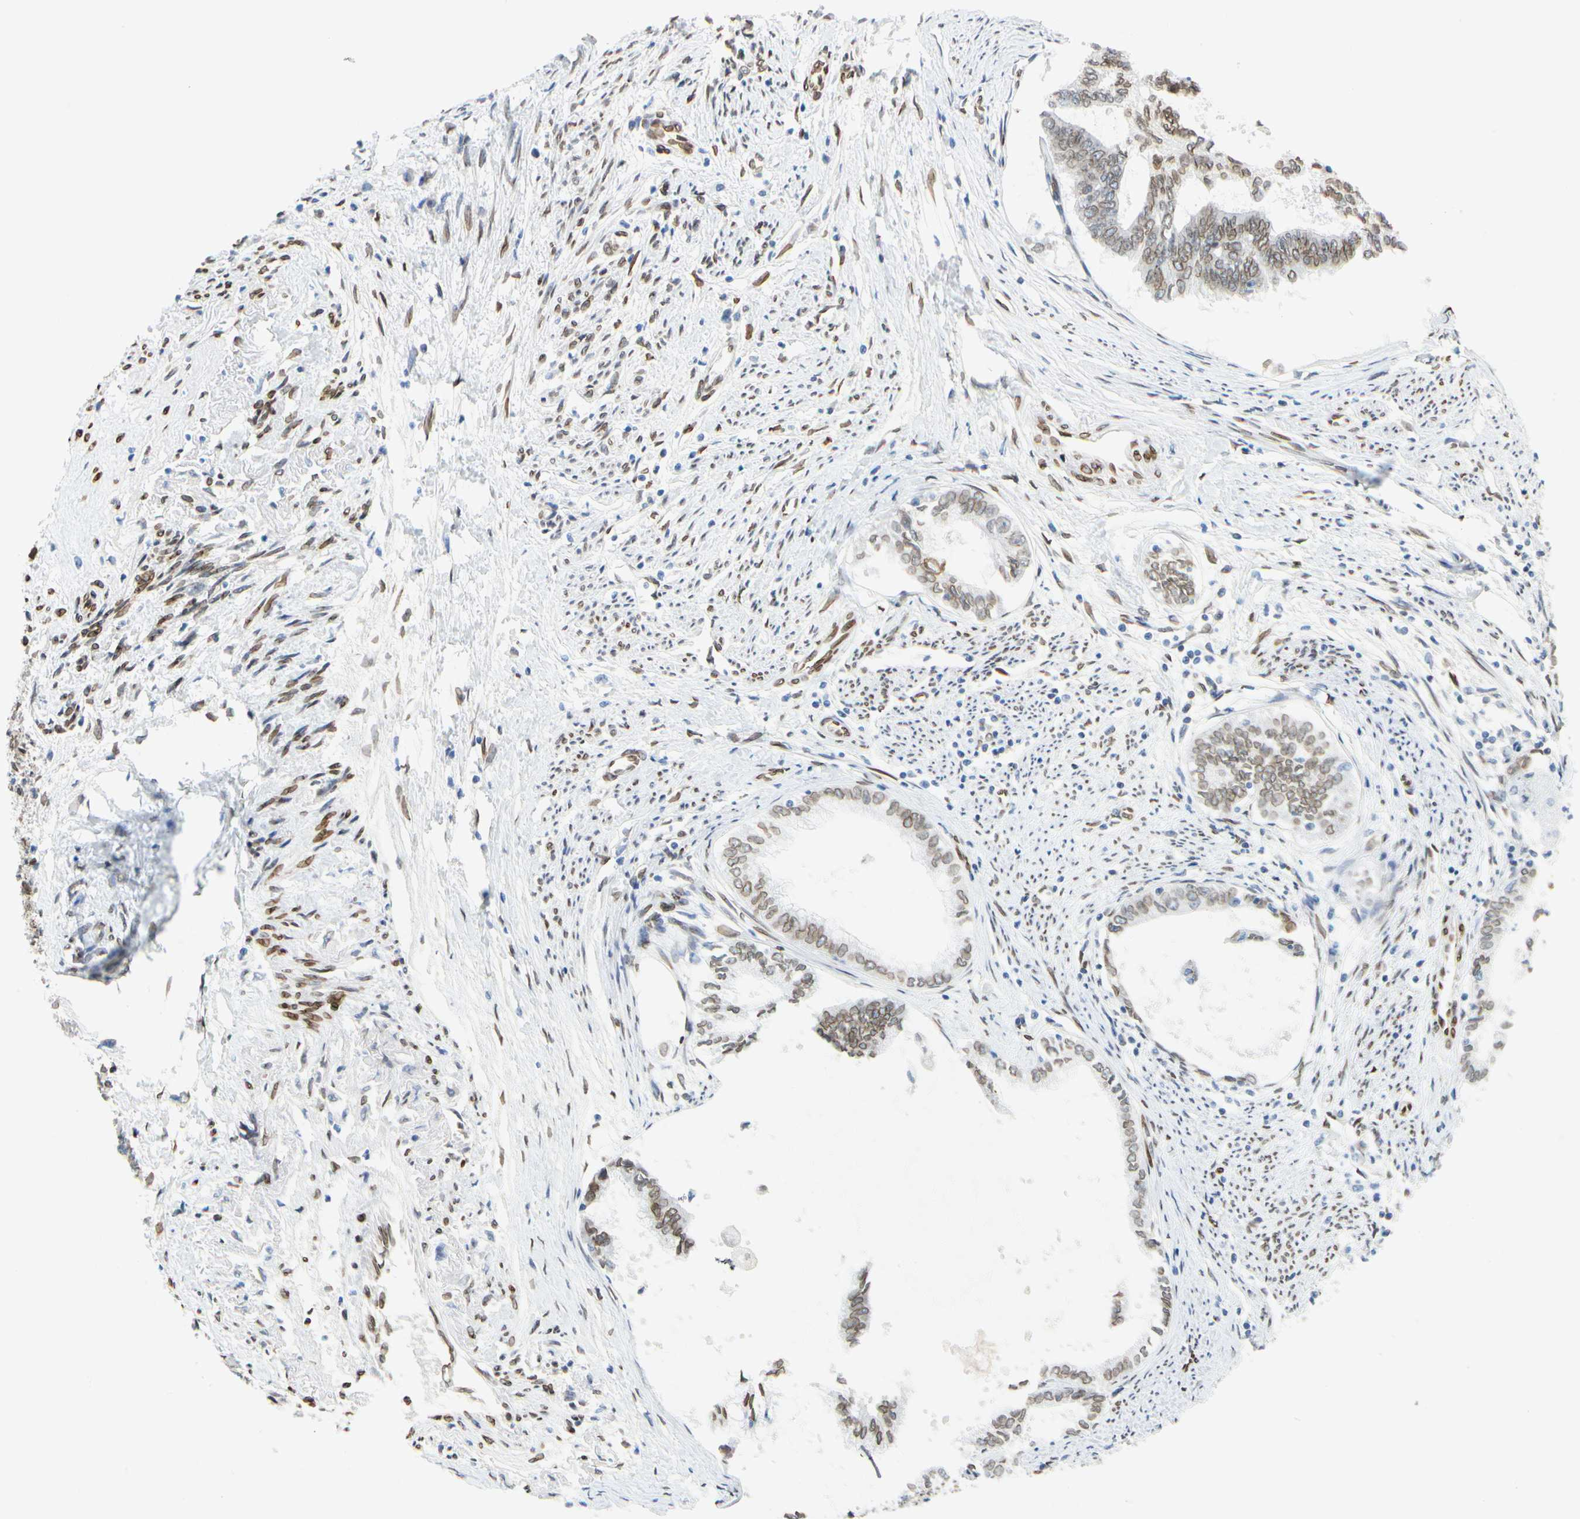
{"staining": {"intensity": "moderate", "quantity": ">75%", "location": "cytoplasmic/membranous,nuclear"}, "tissue": "endometrial cancer", "cell_type": "Tumor cells", "image_type": "cancer", "snomed": [{"axis": "morphology", "description": "Adenocarcinoma, NOS"}, {"axis": "topography", "description": "Endometrium"}], "caption": "High-magnification brightfield microscopy of endometrial cancer stained with DAB (3,3'-diaminobenzidine) (brown) and counterstained with hematoxylin (blue). tumor cells exhibit moderate cytoplasmic/membranous and nuclear positivity is present in approximately>75% of cells.", "gene": "SUN1", "patient": {"sex": "female", "age": 86}}